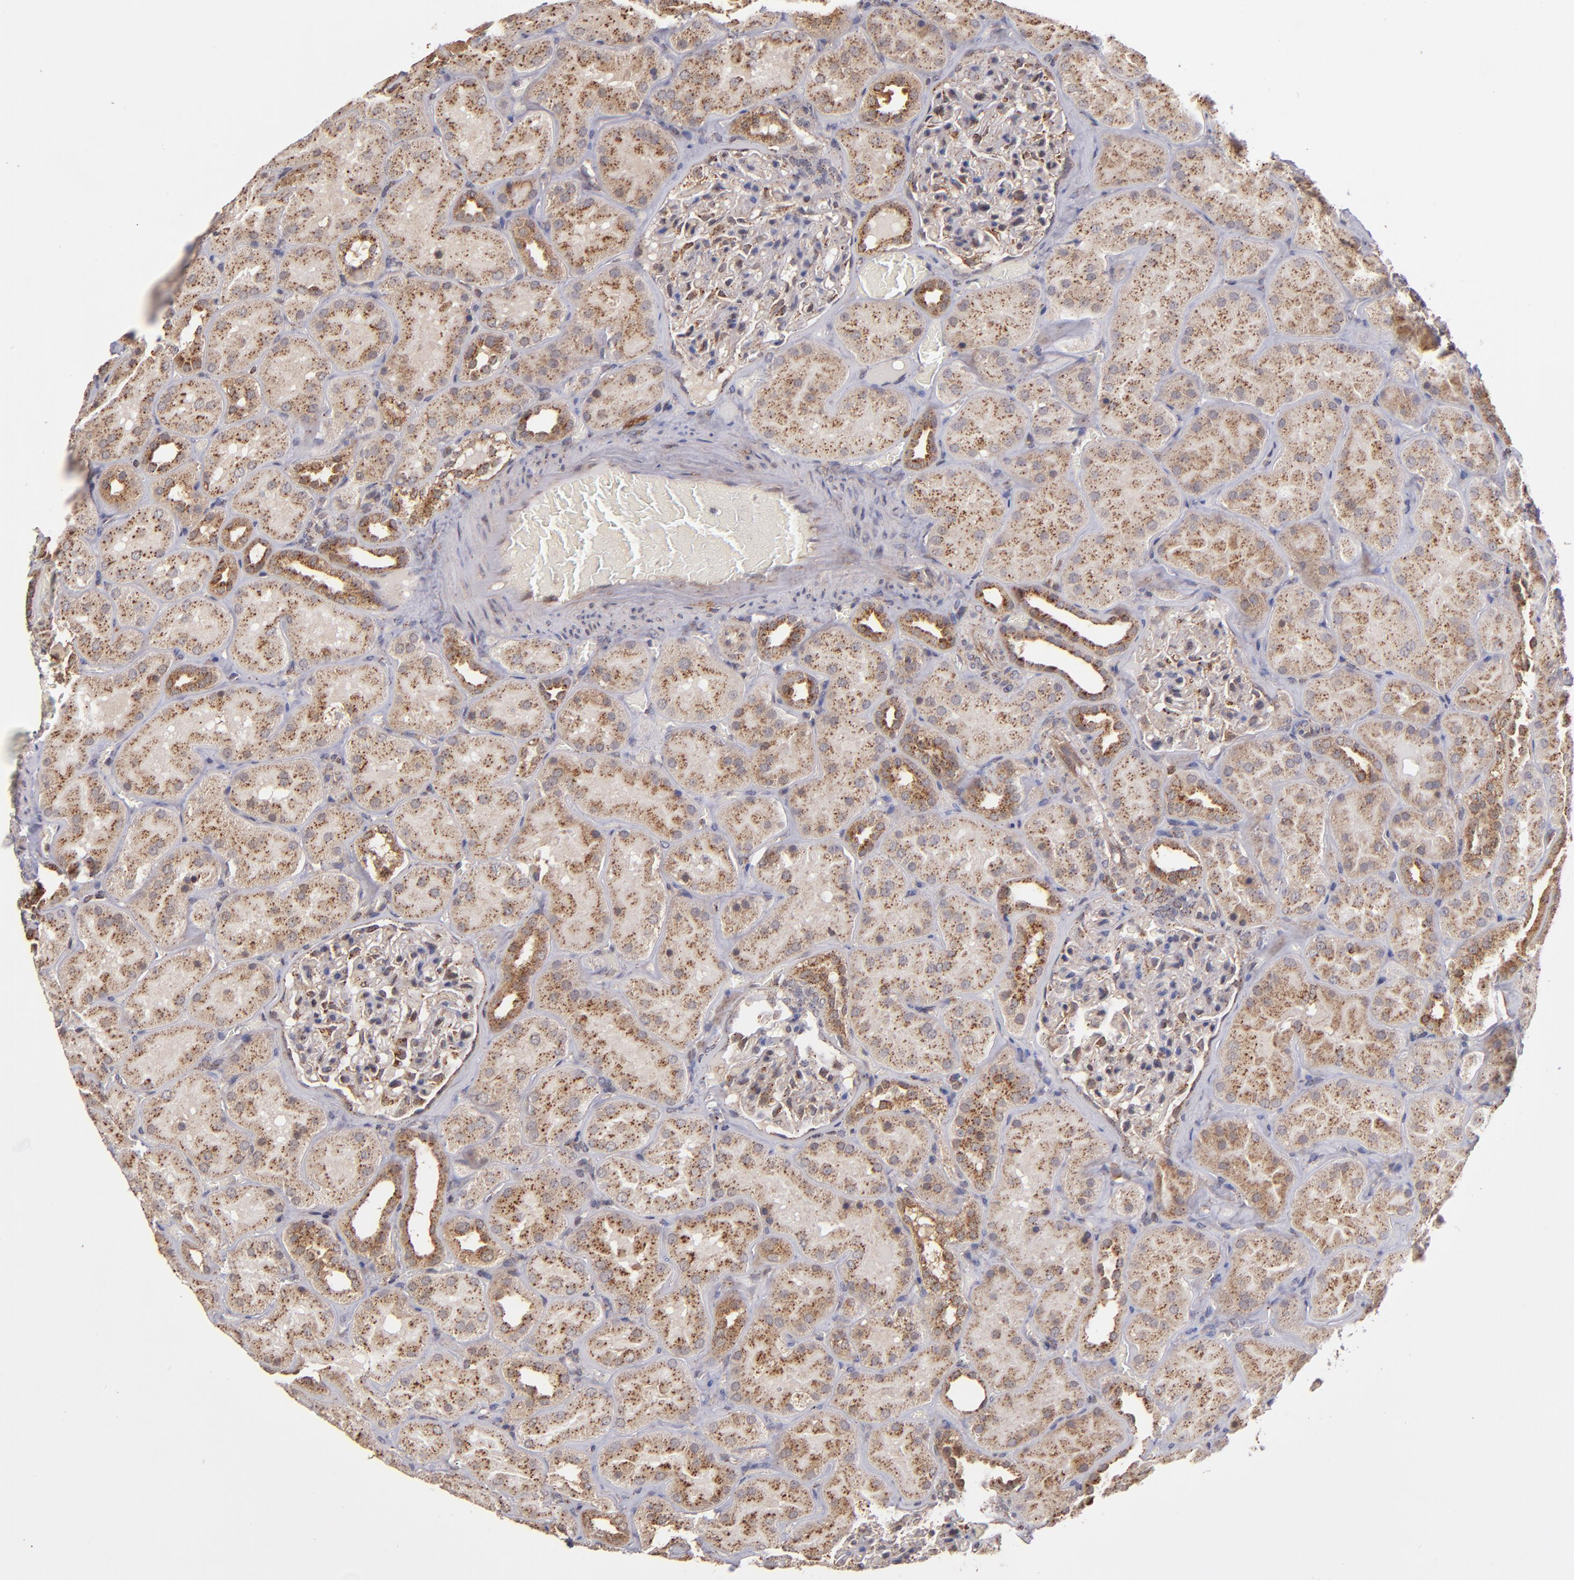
{"staining": {"intensity": "moderate", "quantity": "<25%", "location": "cytoplasmic/membranous"}, "tissue": "kidney", "cell_type": "Cells in glomeruli", "image_type": "normal", "snomed": [{"axis": "morphology", "description": "Normal tissue, NOS"}, {"axis": "topography", "description": "Kidney"}], "caption": "Kidney was stained to show a protein in brown. There is low levels of moderate cytoplasmic/membranous expression in approximately <25% of cells in glomeruli. Using DAB (3,3'-diaminobenzidine) (brown) and hematoxylin (blue) stains, captured at high magnification using brightfield microscopy.", "gene": "ZFYVE1", "patient": {"sex": "male", "age": 28}}